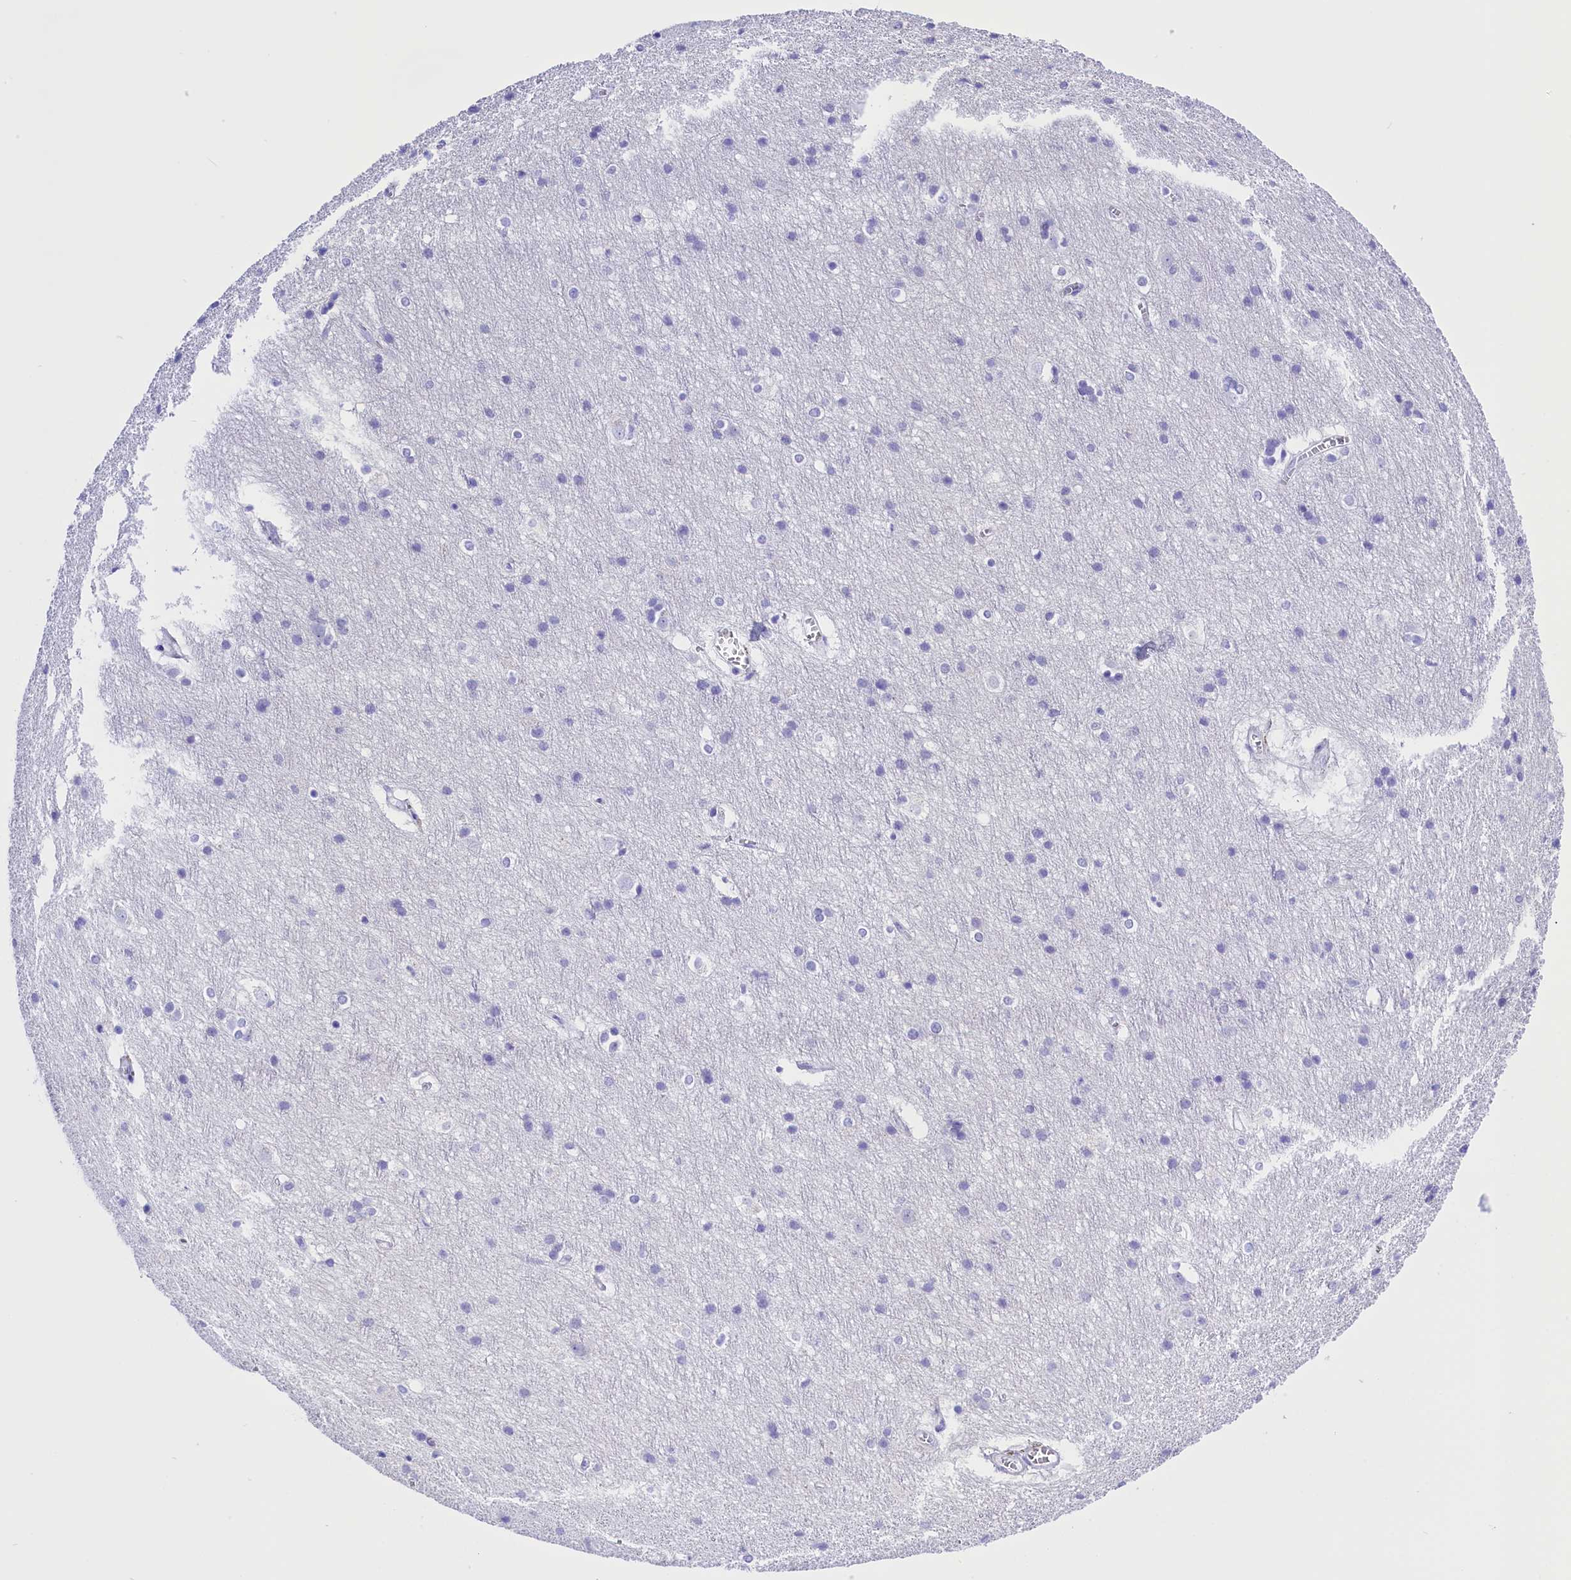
{"staining": {"intensity": "negative", "quantity": "none", "location": "none"}, "tissue": "cerebral cortex", "cell_type": "Endothelial cells", "image_type": "normal", "snomed": [{"axis": "morphology", "description": "Normal tissue, NOS"}, {"axis": "topography", "description": "Cerebral cortex"}], "caption": "Micrograph shows no significant protein staining in endothelial cells of normal cerebral cortex. The staining is performed using DAB brown chromogen with nuclei counter-stained in using hematoxylin.", "gene": "CLC", "patient": {"sex": "male", "age": 54}}